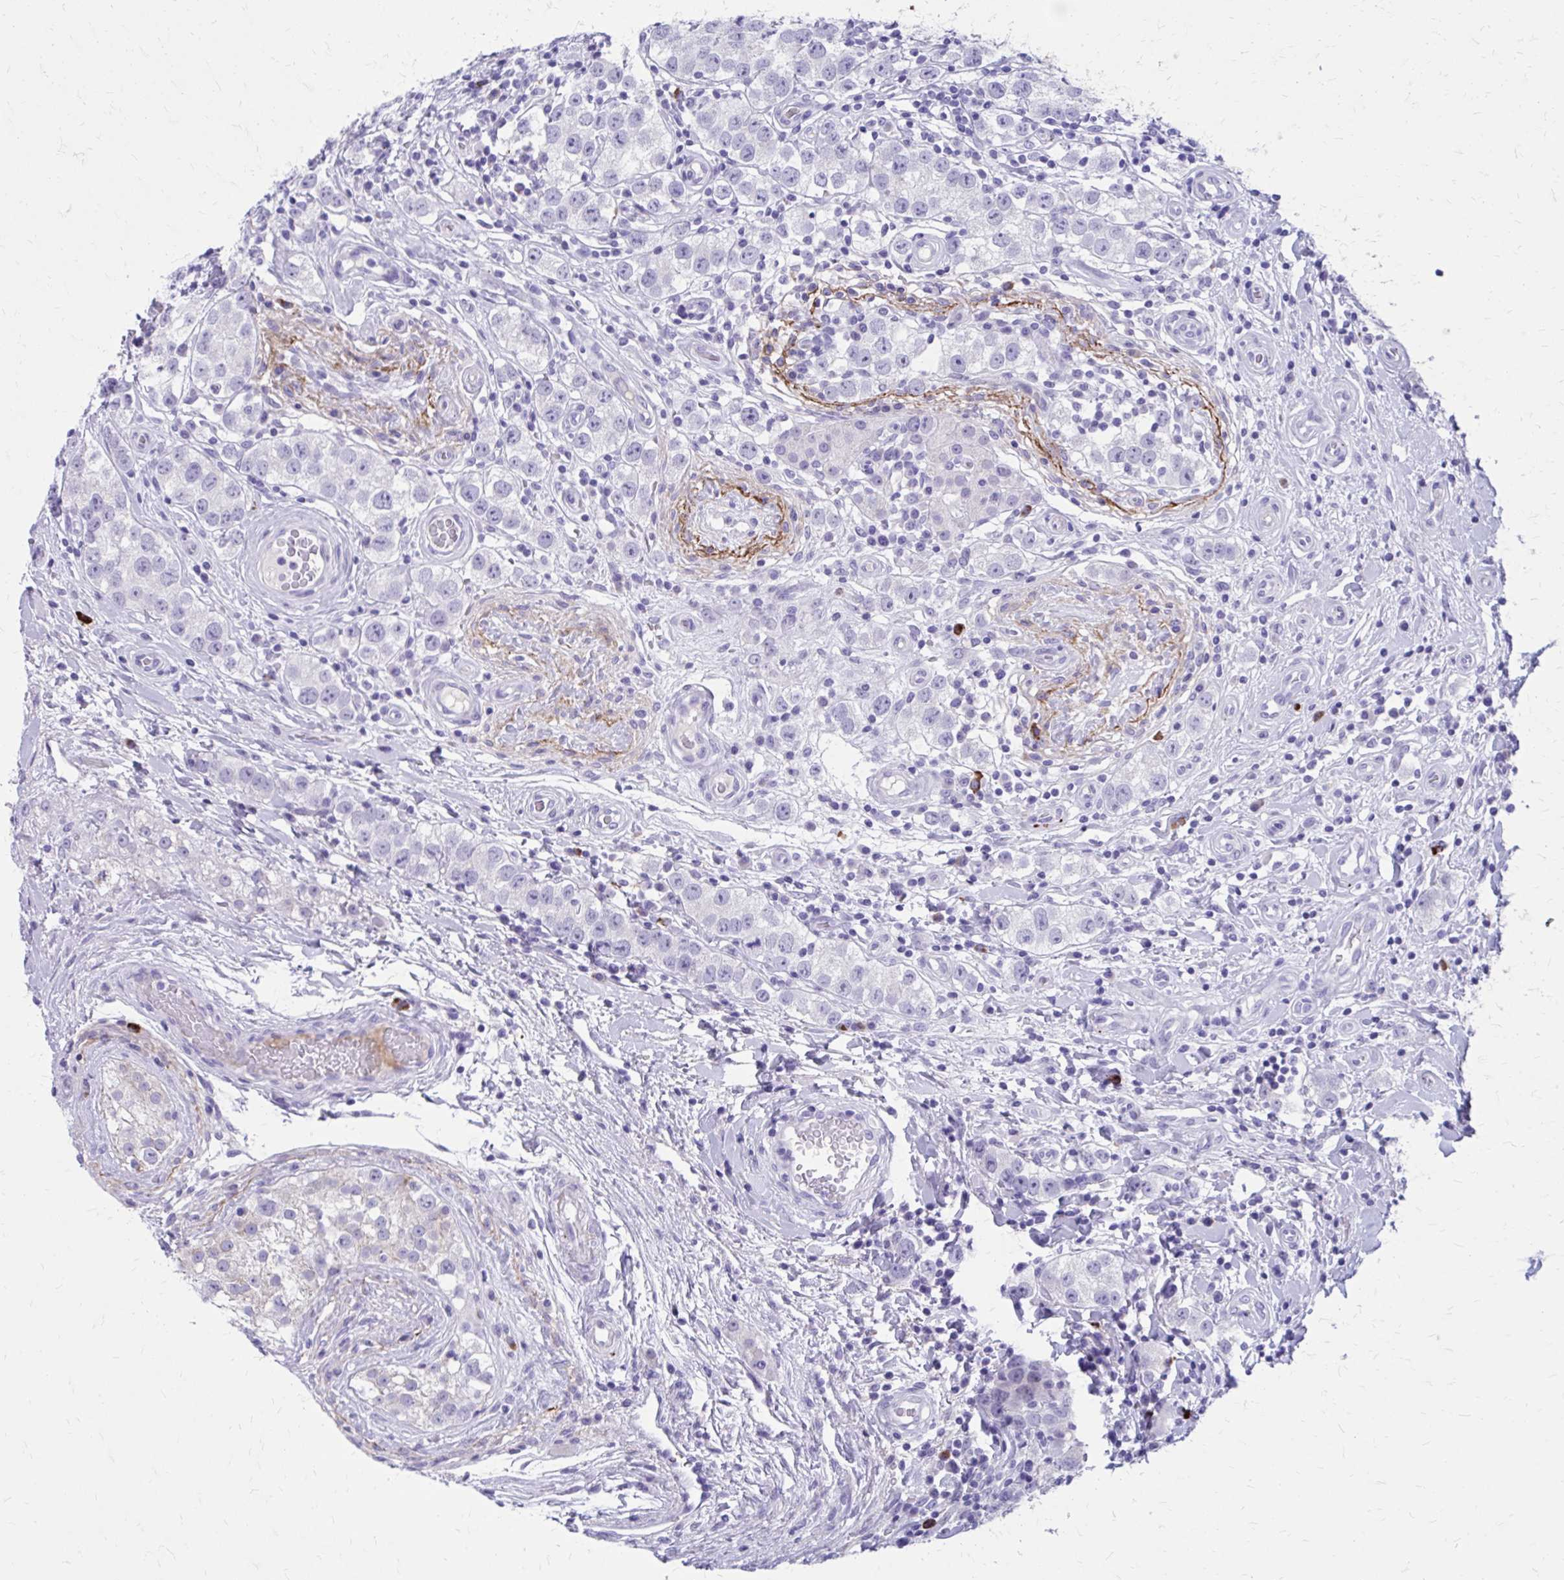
{"staining": {"intensity": "negative", "quantity": "none", "location": "none"}, "tissue": "testis cancer", "cell_type": "Tumor cells", "image_type": "cancer", "snomed": [{"axis": "morphology", "description": "Seminoma, NOS"}, {"axis": "topography", "description": "Testis"}], "caption": "High magnification brightfield microscopy of testis cancer (seminoma) stained with DAB (3,3'-diaminobenzidine) (brown) and counterstained with hematoxylin (blue): tumor cells show no significant expression.", "gene": "SATL1", "patient": {"sex": "male", "age": 34}}